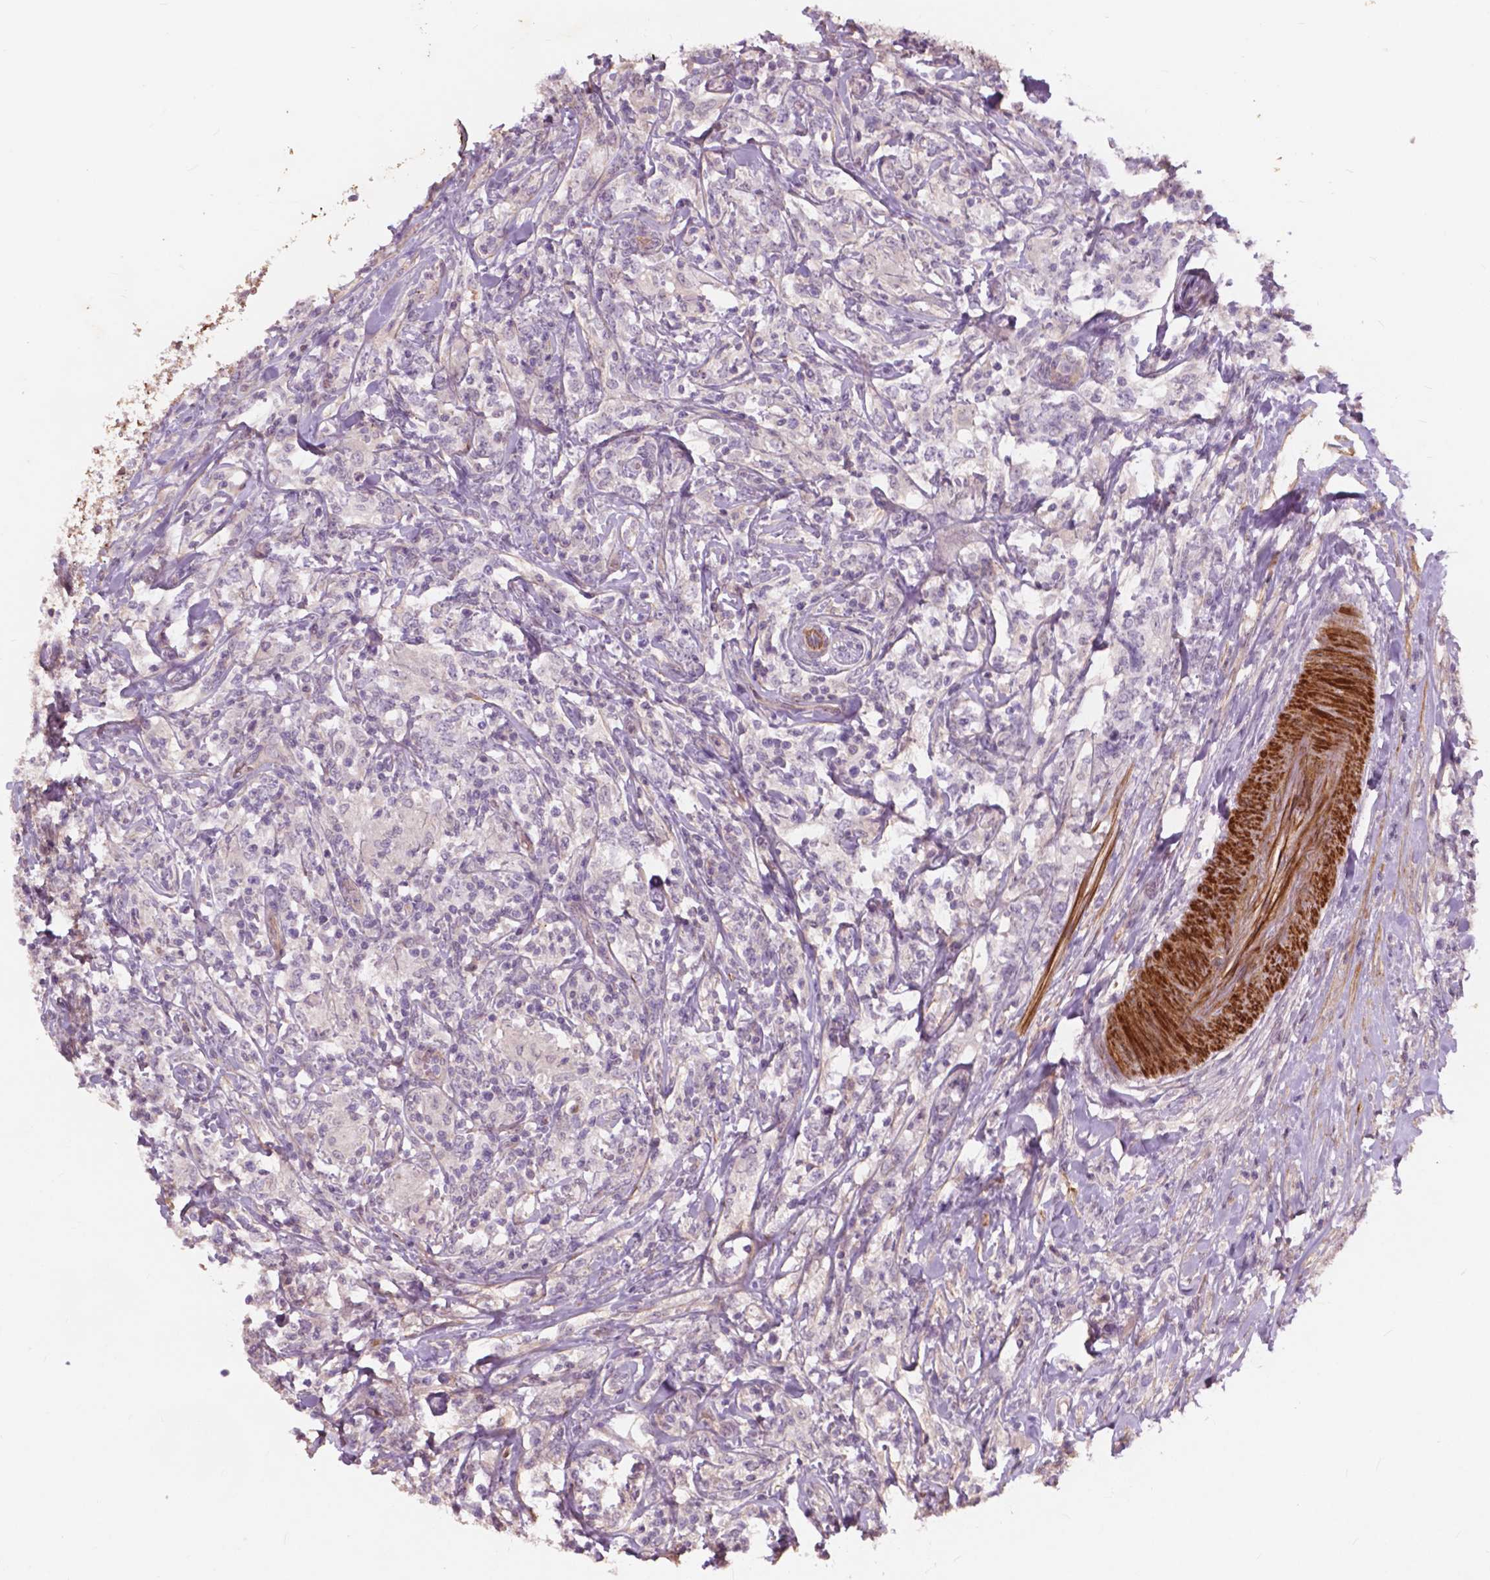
{"staining": {"intensity": "negative", "quantity": "none", "location": "none"}, "tissue": "lymphoma", "cell_type": "Tumor cells", "image_type": "cancer", "snomed": [{"axis": "morphology", "description": "Malignant lymphoma, non-Hodgkin's type, High grade"}, {"axis": "topography", "description": "Lymph node"}], "caption": "This is an IHC image of lymphoma. There is no positivity in tumor cells.", "gene": "RFPL4B", "patient": {"sex": "female", "age": 84}}